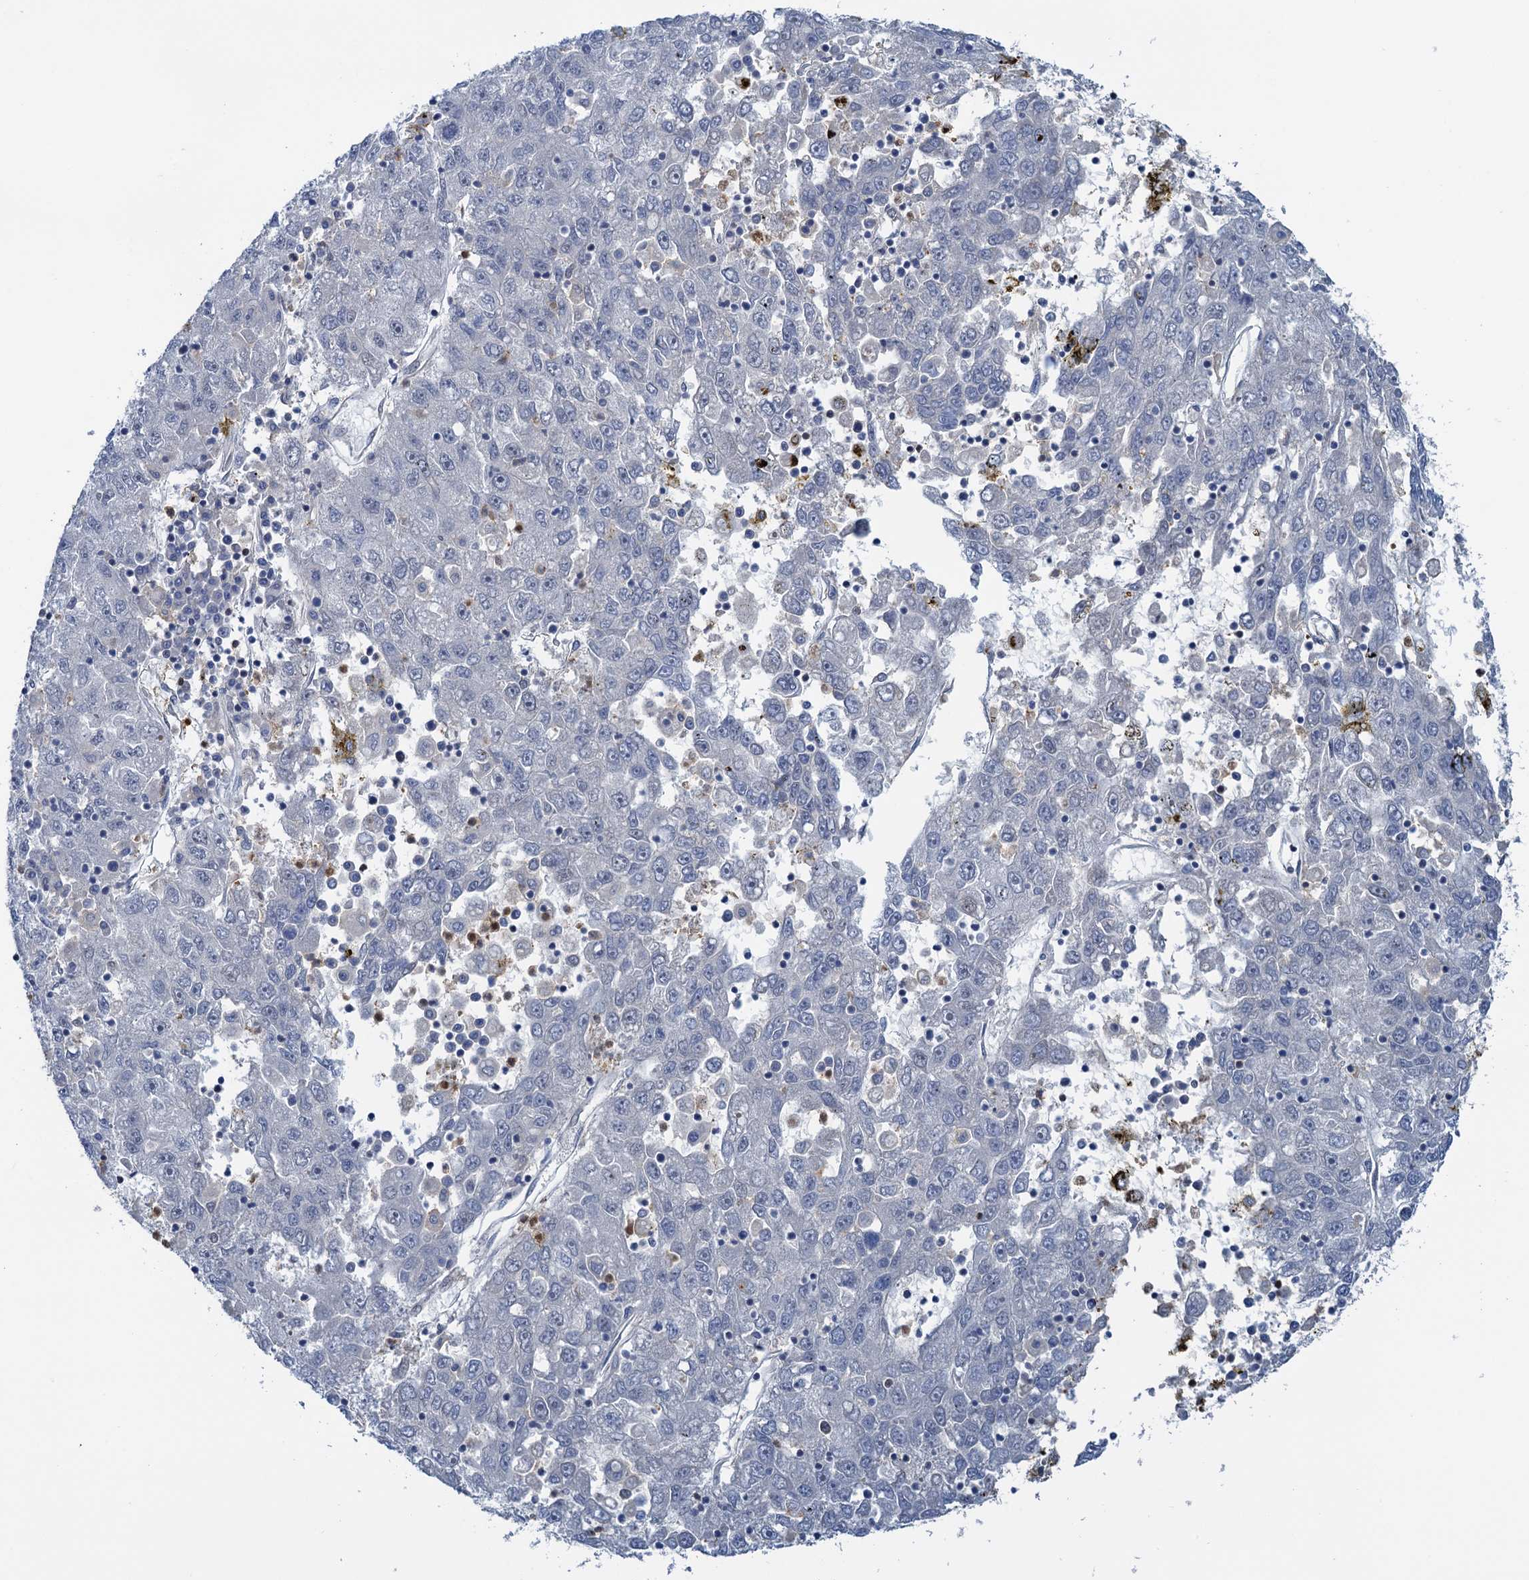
{"staining": {"intensity": "negative", "quantity": "none", "location": "none"}, "tissue": "liver cancer", "cell_type": "Tumor cells", "image_type": "cancer", "snomed": [{"axis": "morphology", "description": "Carcinoma, Hepatocellular, NOS"}, {"axis": "topography", "description": "Liver"}], "caption": "Photomicrograph shows no protein staining in tumor cells of hepatocellular carcinoma (liver) tissue.", "gene": "ZNF609", "patient": {"sex": "male", "age": 49}}